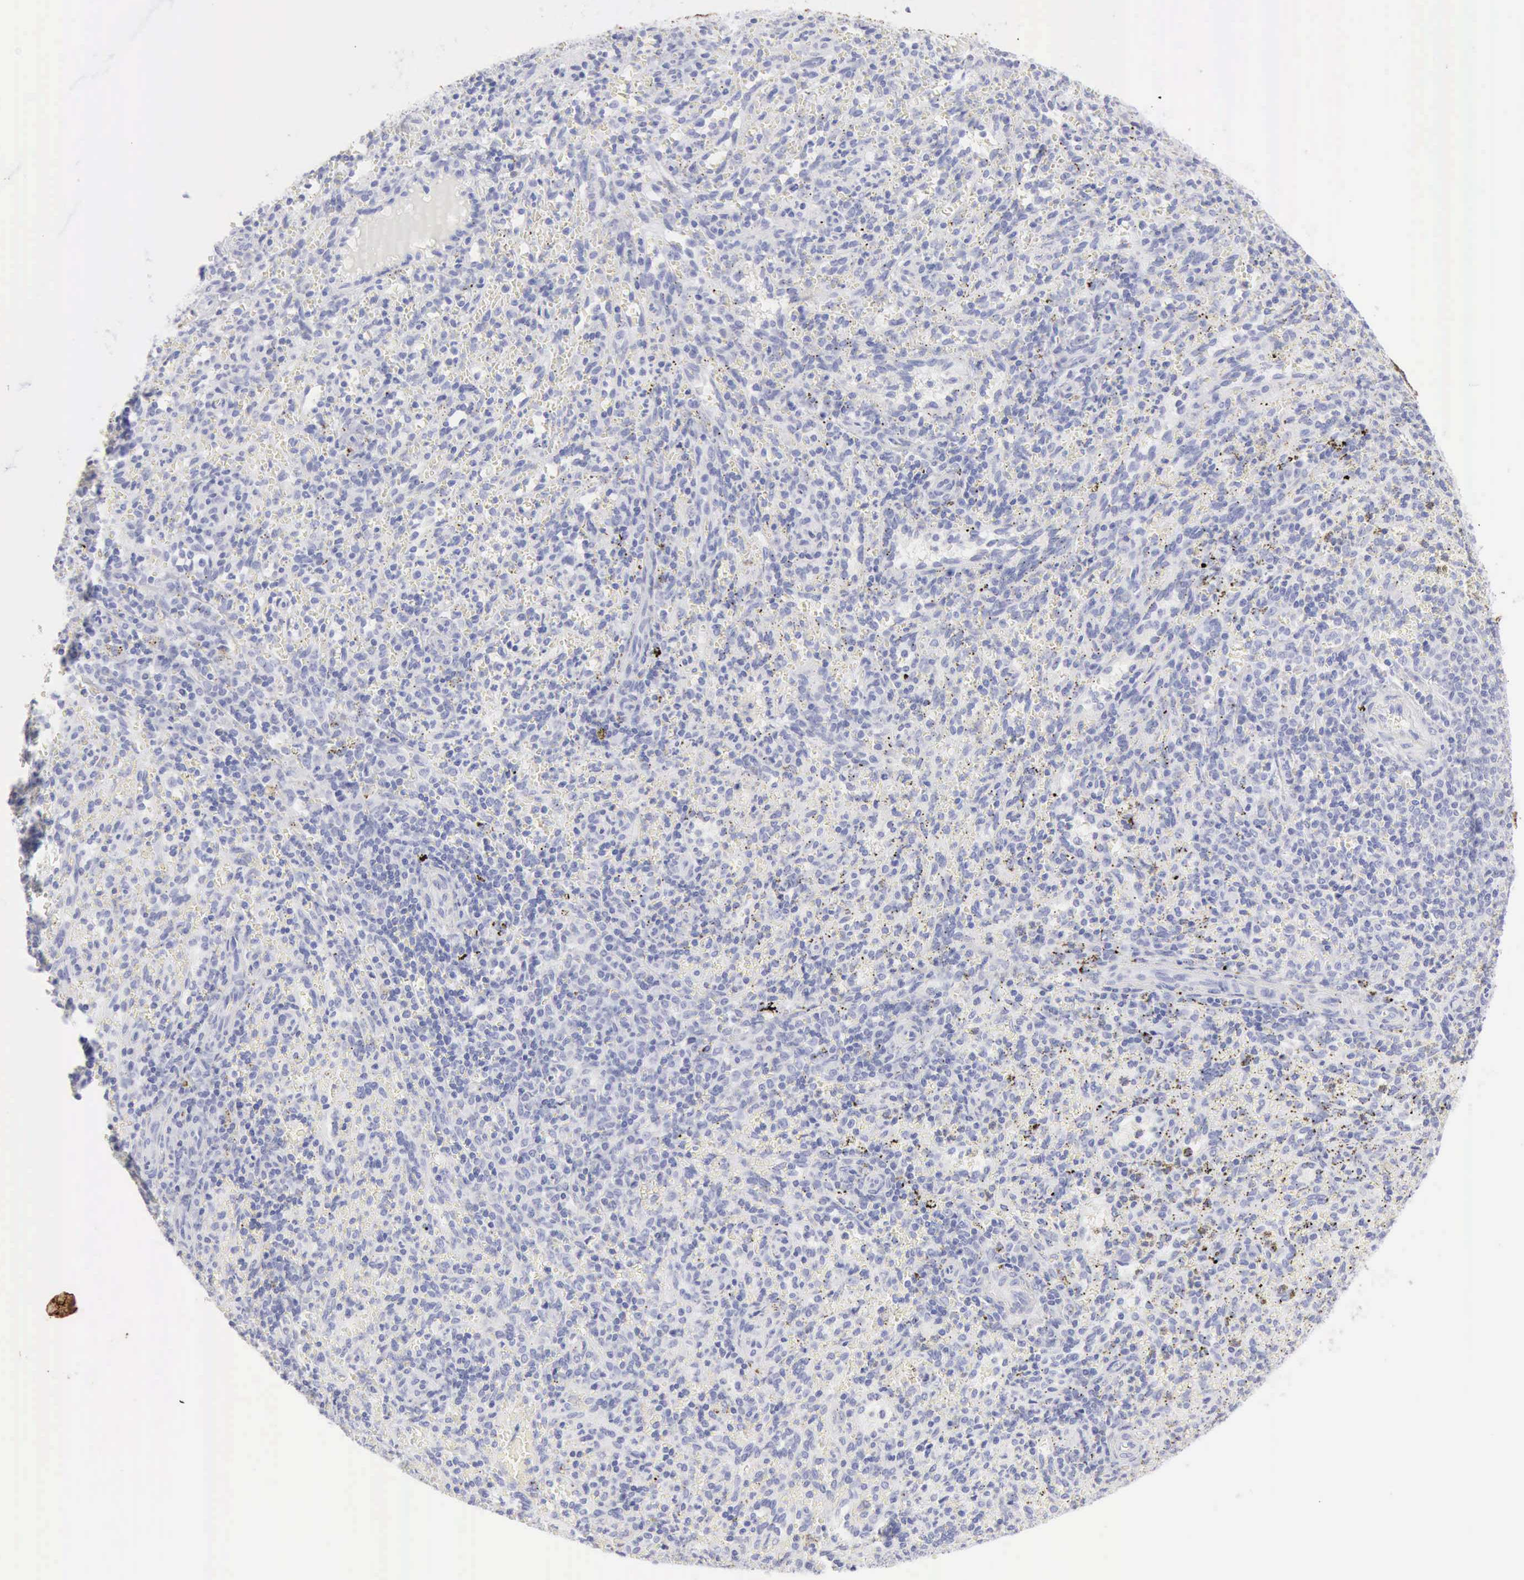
{"staining": {"intensity": "negative", "quantity": "none", "location": "none"}, "tissue": "spleen", "cell_type": "Cells in red pulp", "image_type": "normal", "snomed": [{"axis": "morphology", "description": "Normal tissue, NOS"}, {"axis": "topography", "description": "Spleen"}], "caption": "Immunohistochemistry of benign spleen displays no staining in cells in red pulp. (Brightfield microscopy of DAB immunohistochemistry at high magnification).", "gene": "KRT10", "patient": {"sex": "female", "age": 10}}